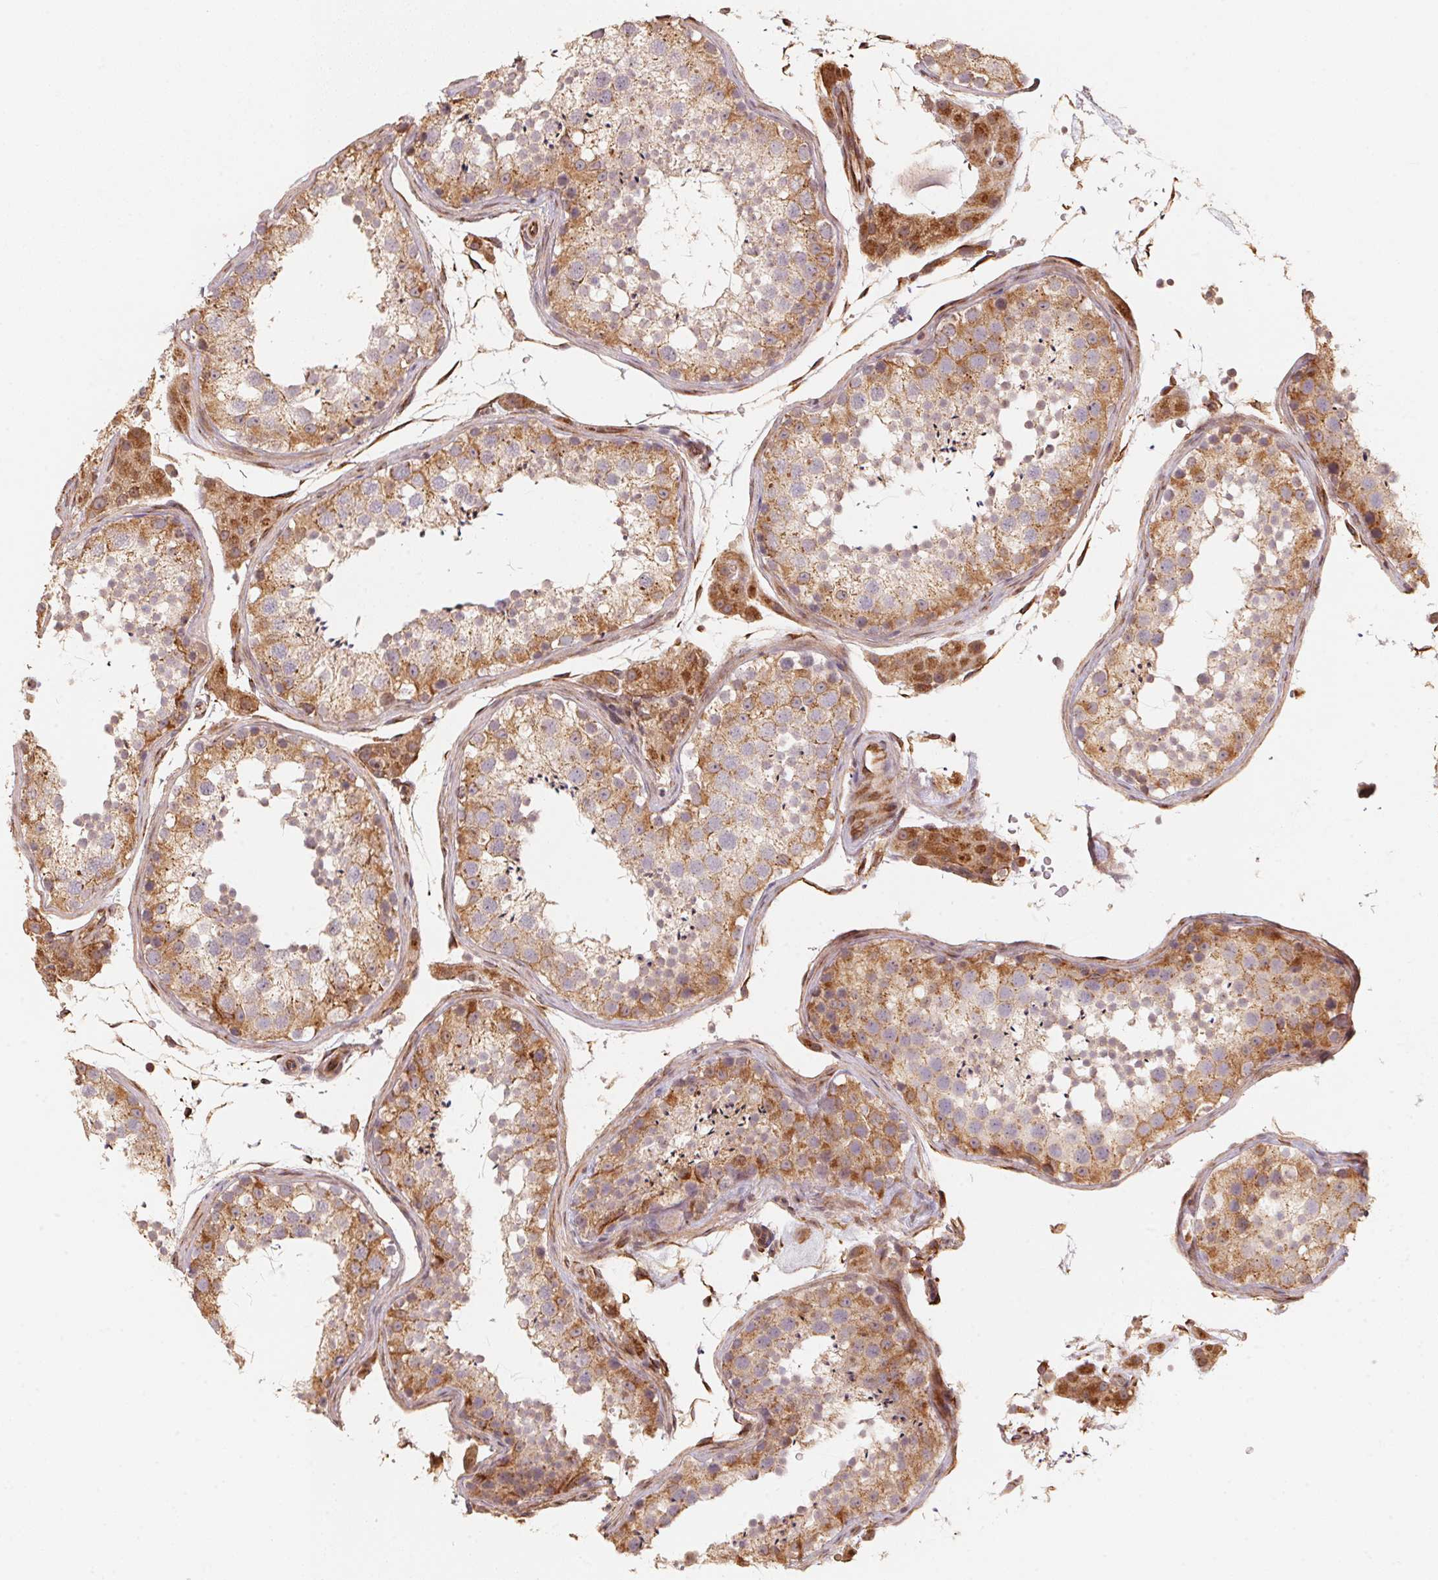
{"staining": {"intensity": "moderate", "quantity": "25%-75%", "location": "cytoplasmic/membranous"}, "tissue": "testis", "cell_type": "Cells in seminiferous ducts", "image_type": "normal", "snomed": [{"axis": "morphology", "description": "Normal tissue, NOS"}, {"axis": "topography", "description": "Testis"}], "caption": "Immunohistochemistry (DAB) staining of benign human testis shows moderate cytoplasmic/membranous protein staining in about 25%-75% of cells in seminiferous ducts.", "gene": "TSPAN12", "patient": {"sex": "male", "age": 41}}